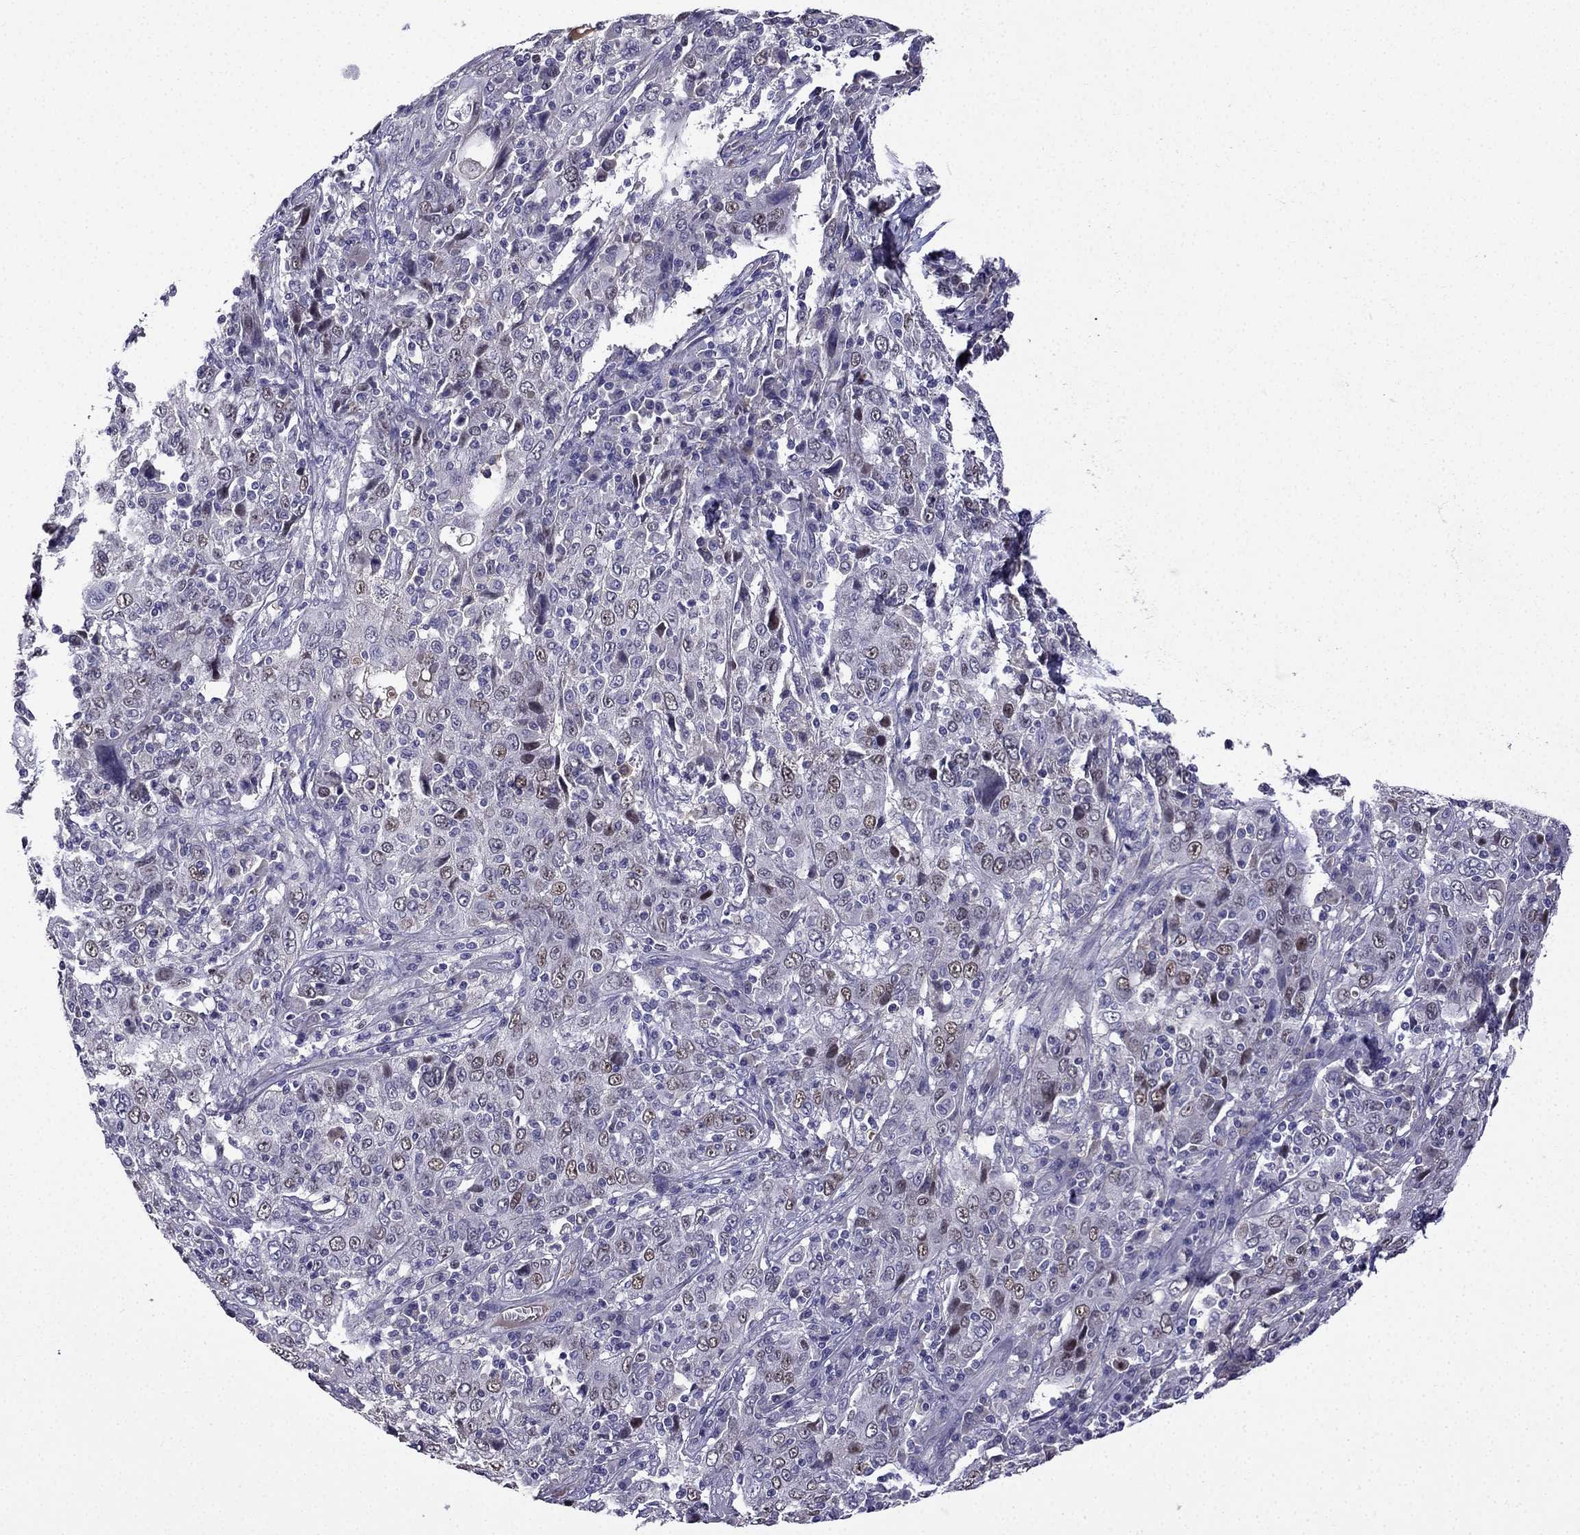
{"staining": {"intensity": "weak", "quantity": "25%-75%", "location": "nuclear"}, "tissue": "cervical cancer", "cell_type": "Tumor cells", "image_type": "cancer", "snomed": [{"axis": "morphology", "description": "Squamous cell carcinoma, NOS"}, {"axis": "topography", "description": "Cervix"}], "caption": "Human squamous cell carcinoma (cervical) stained for a protein (brown) reveals weak nuclear positive expression in approximately 25%-75% of tumor cells.", "gene": "UHRF1", "patient": {"sex": "female", "age": 46}}